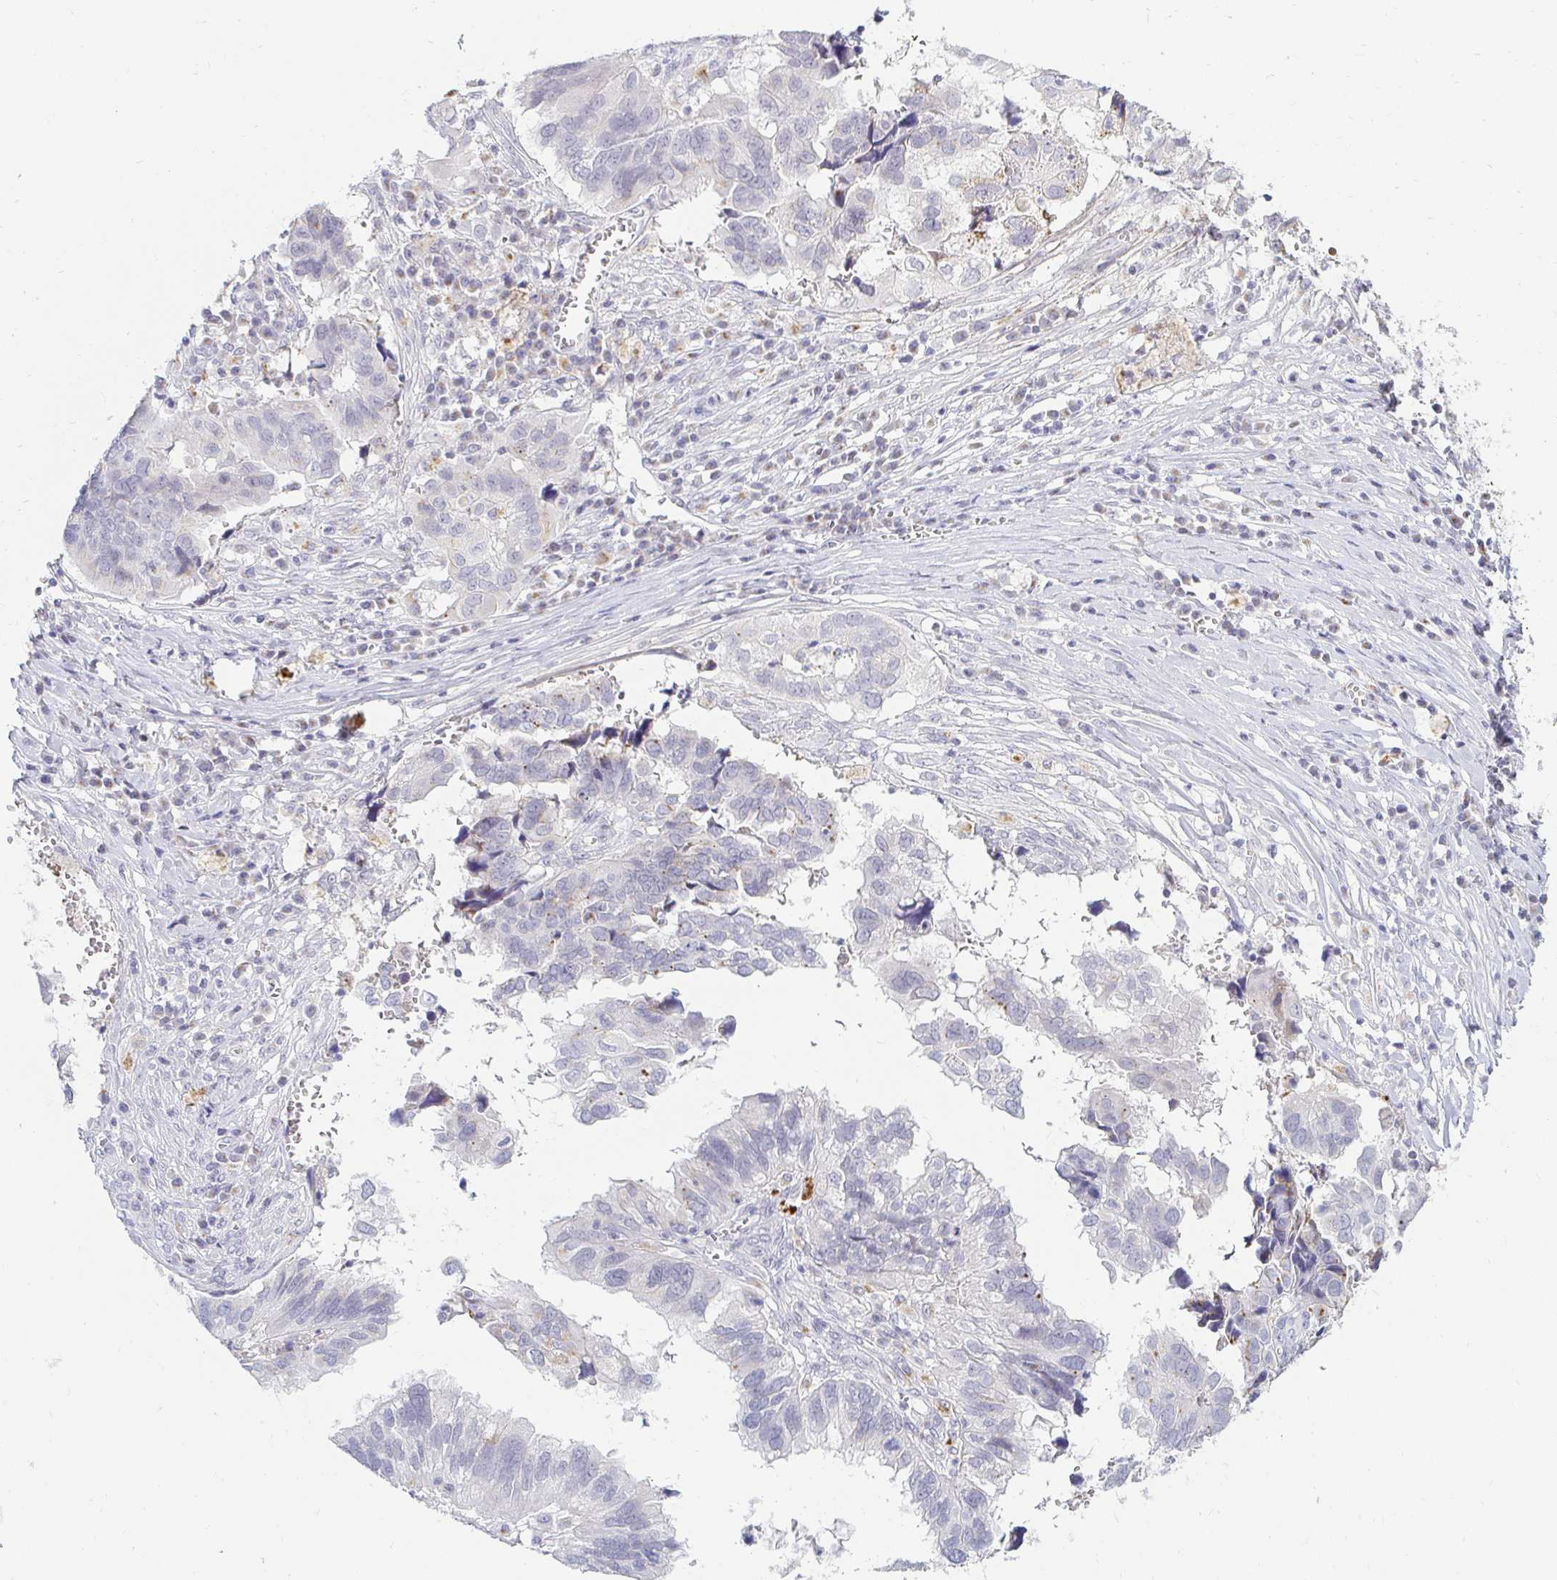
{"staining": {"intensity": "negative", "quantity": "none", "location": "none"}, "tissue": "ovarian cancer", "cell_type": "Tumor cells", "image_type": "cancer", "snomed": [{"axis": "morphology", "description": "Cystadenocarcinoma, serous, NOS"}, {"axis": "topography", "description": "Ovary"}], "caption": "Tumor cells are negative for brown protein staining in serous cystadenocarcinoma (ovarian).", "gene": "OR51D1", "patient": {"sex": "female", "age": 79}}